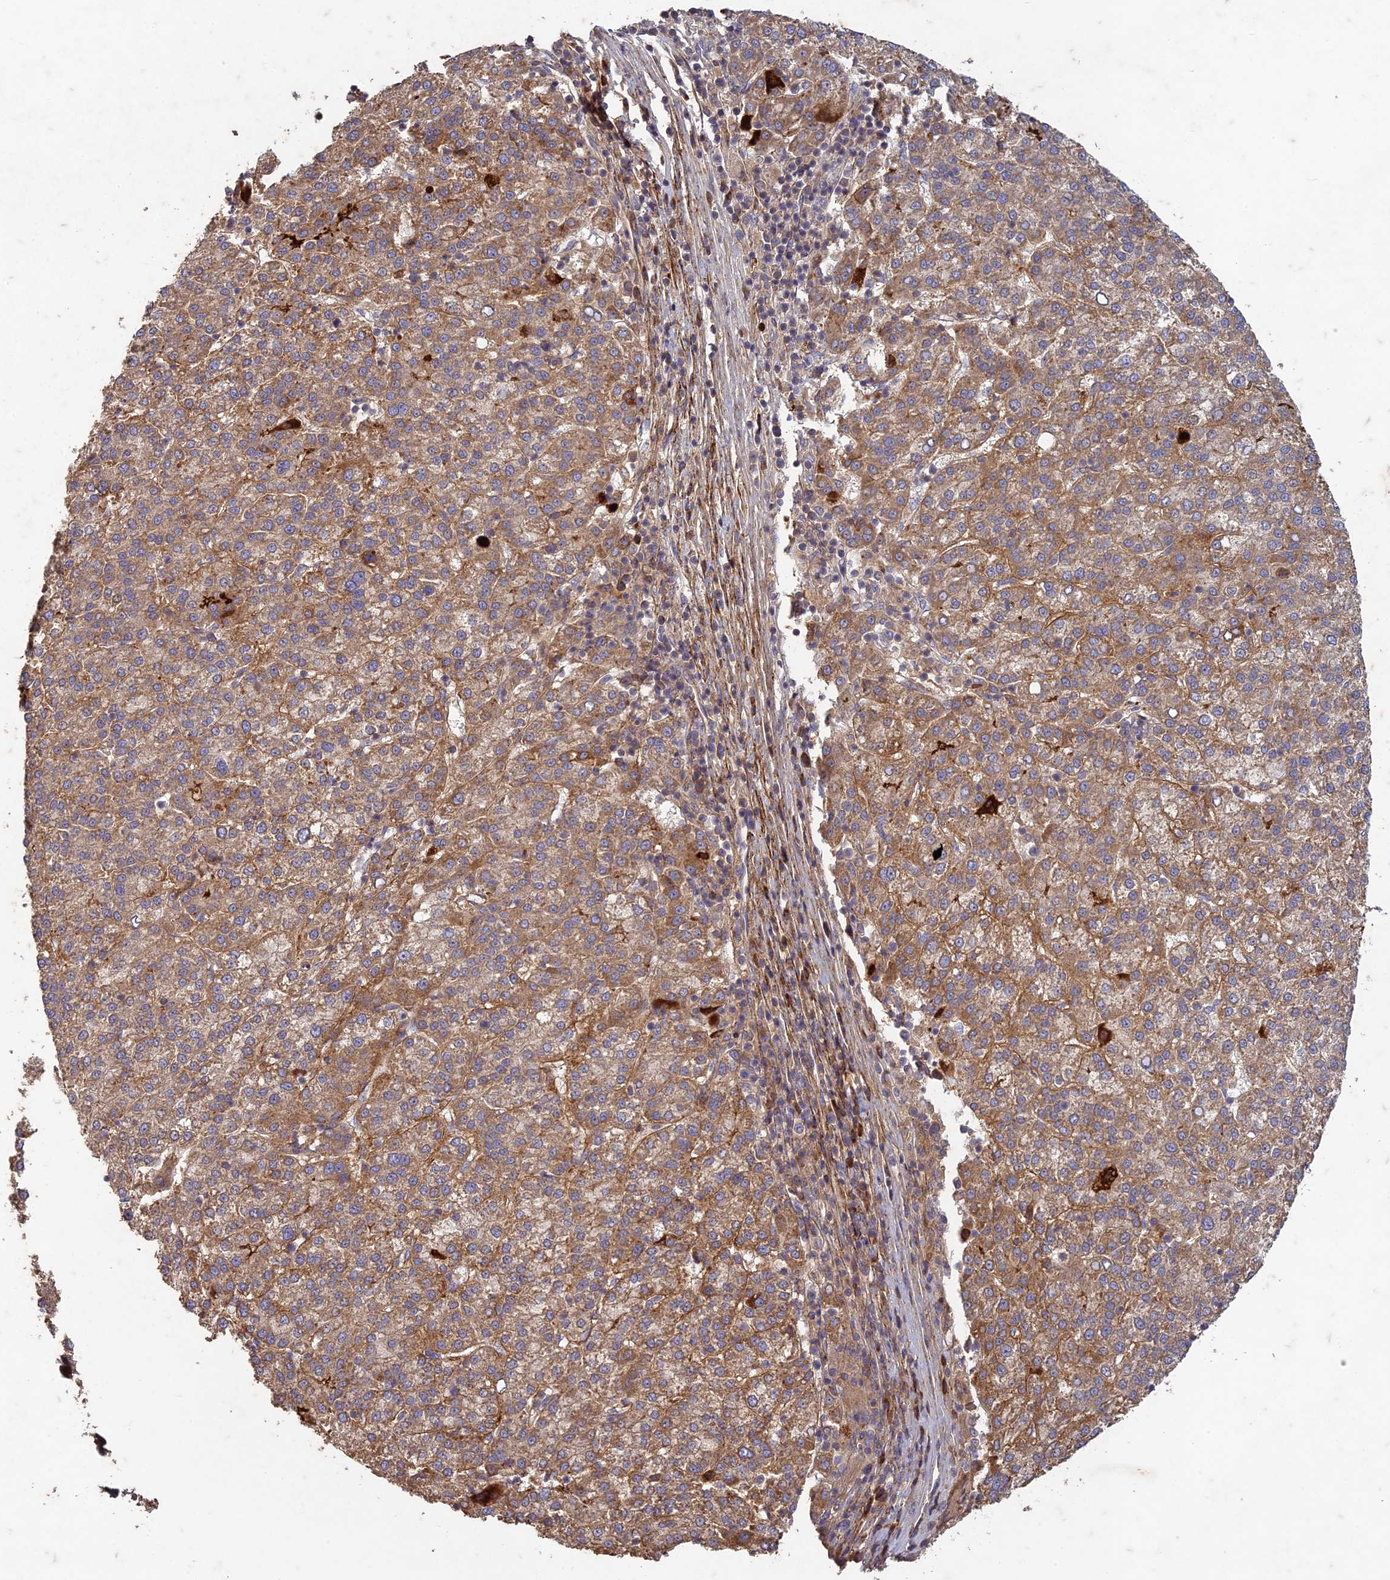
{"staining": {"intensity": "strong", "quantity": ">75%", "location": "cytoplasmic/membranous"}, "tissue": "liver cancer", "cell_type": "Tumor cells", "image_type": "cancer", "snomed": [{"axis": "morphology", "description": "Carcinoma, Hepatocellular, NOS"}, {"axis": "topography", "description": "Liver"}], "caption": "High-magnification brightfield microscopy of liver cancer (hepatocellular carcinoma) stained with DAB (brown) and counterstained with hematoxylin (blue). tumor cells exhibit strong cytoplasmic/membranous staining is seen in approximately>75% of cells.", "gene": "TCF25", "patient": {"sex": "female", "age": 58}}